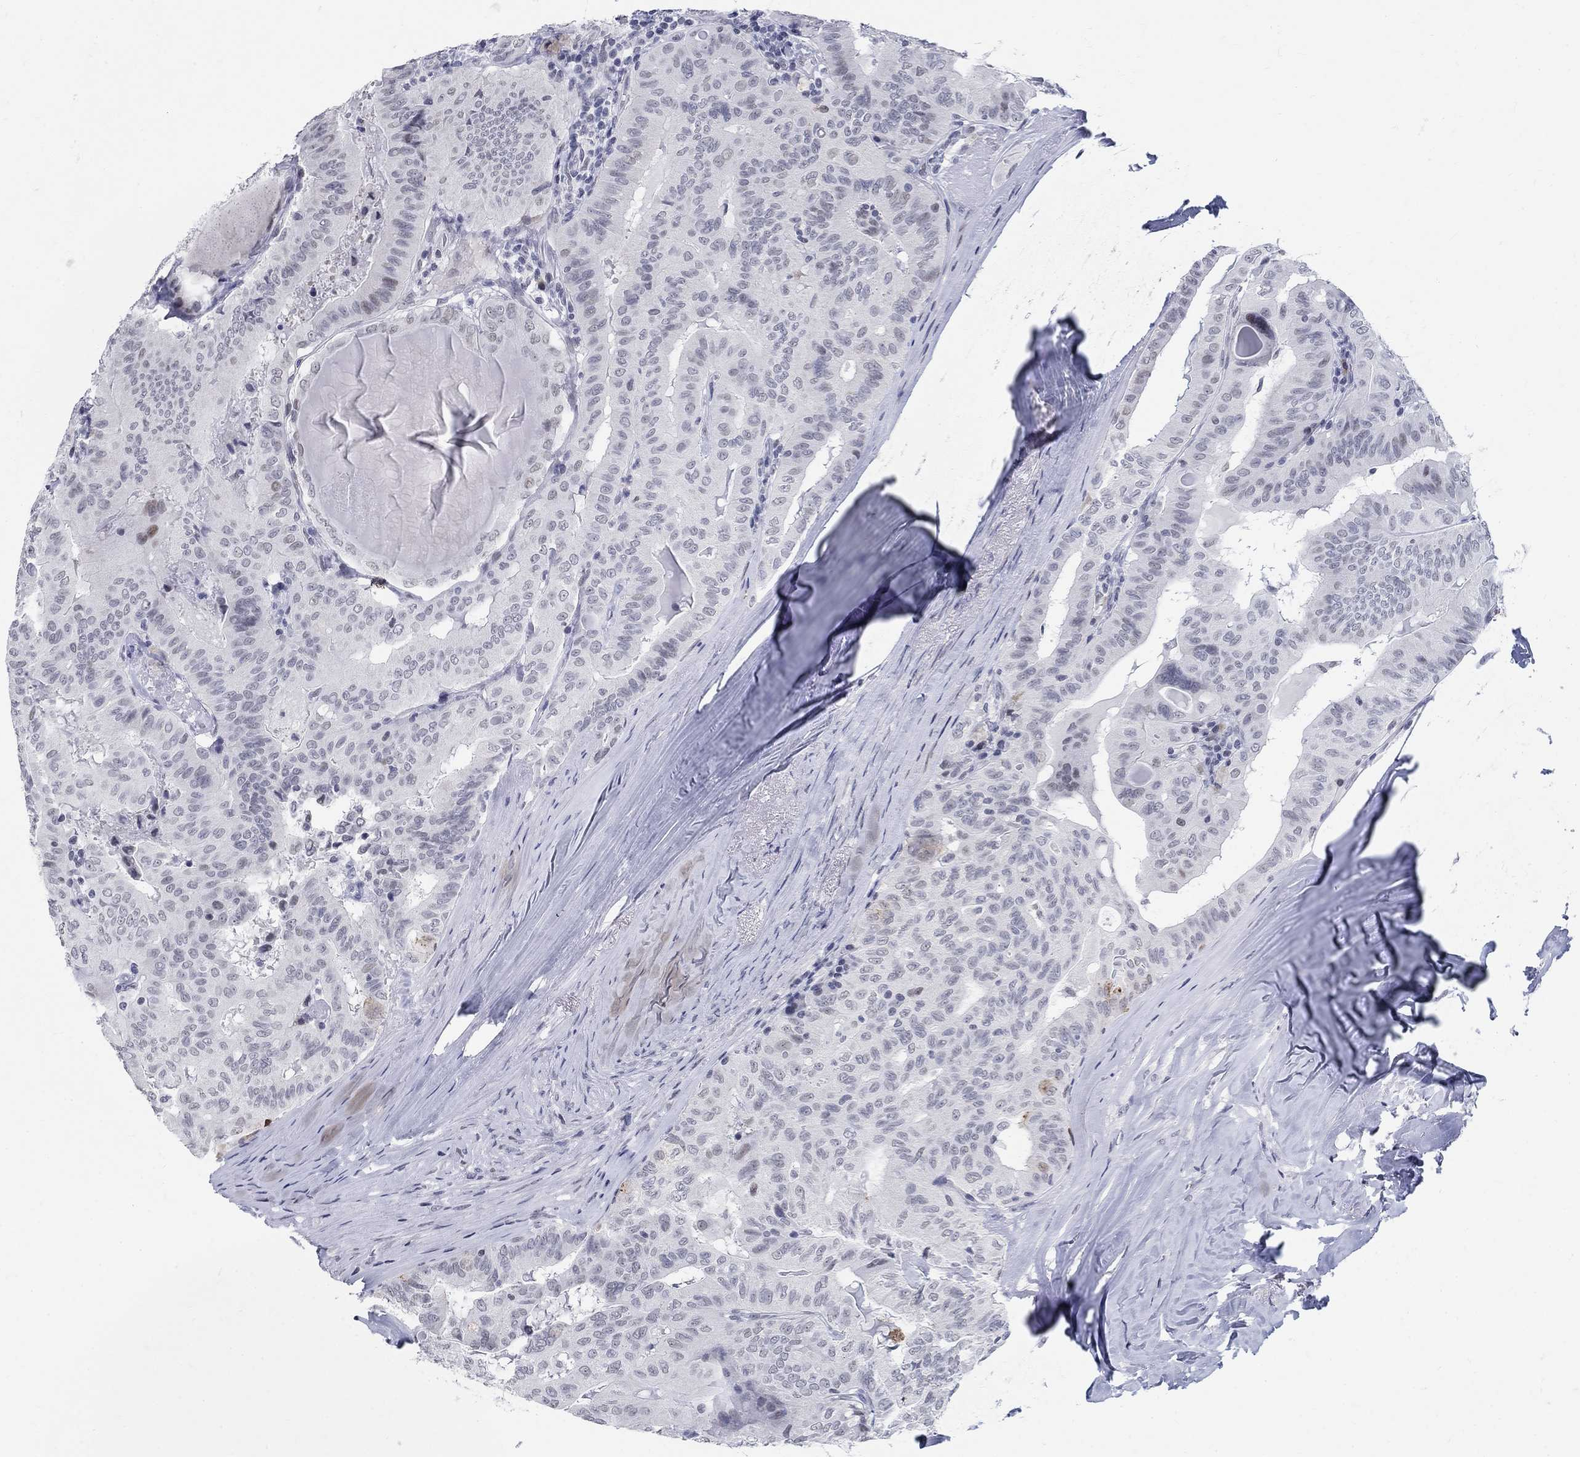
{"staining": {"intensity": "negative", "quantity": "none", "location": "none"}, "tissue": "thyroid cancer", "cell_type": "Tumor cells", "image_type": "cancer", "snomed": [{"axis": "morphology", "description": "Papillary adenocarcinoma, NOS"}, {"axis": "topography", "description": "Thyroid gland"}], "caption": "A high-resolution image shows immunohistochemistry staining of thyroid papillary adenocarcinoma, which displays no significant staining in tumor cells.", "gene": "BHLHE22", "patient": {"sex": "female", "age": 68}}